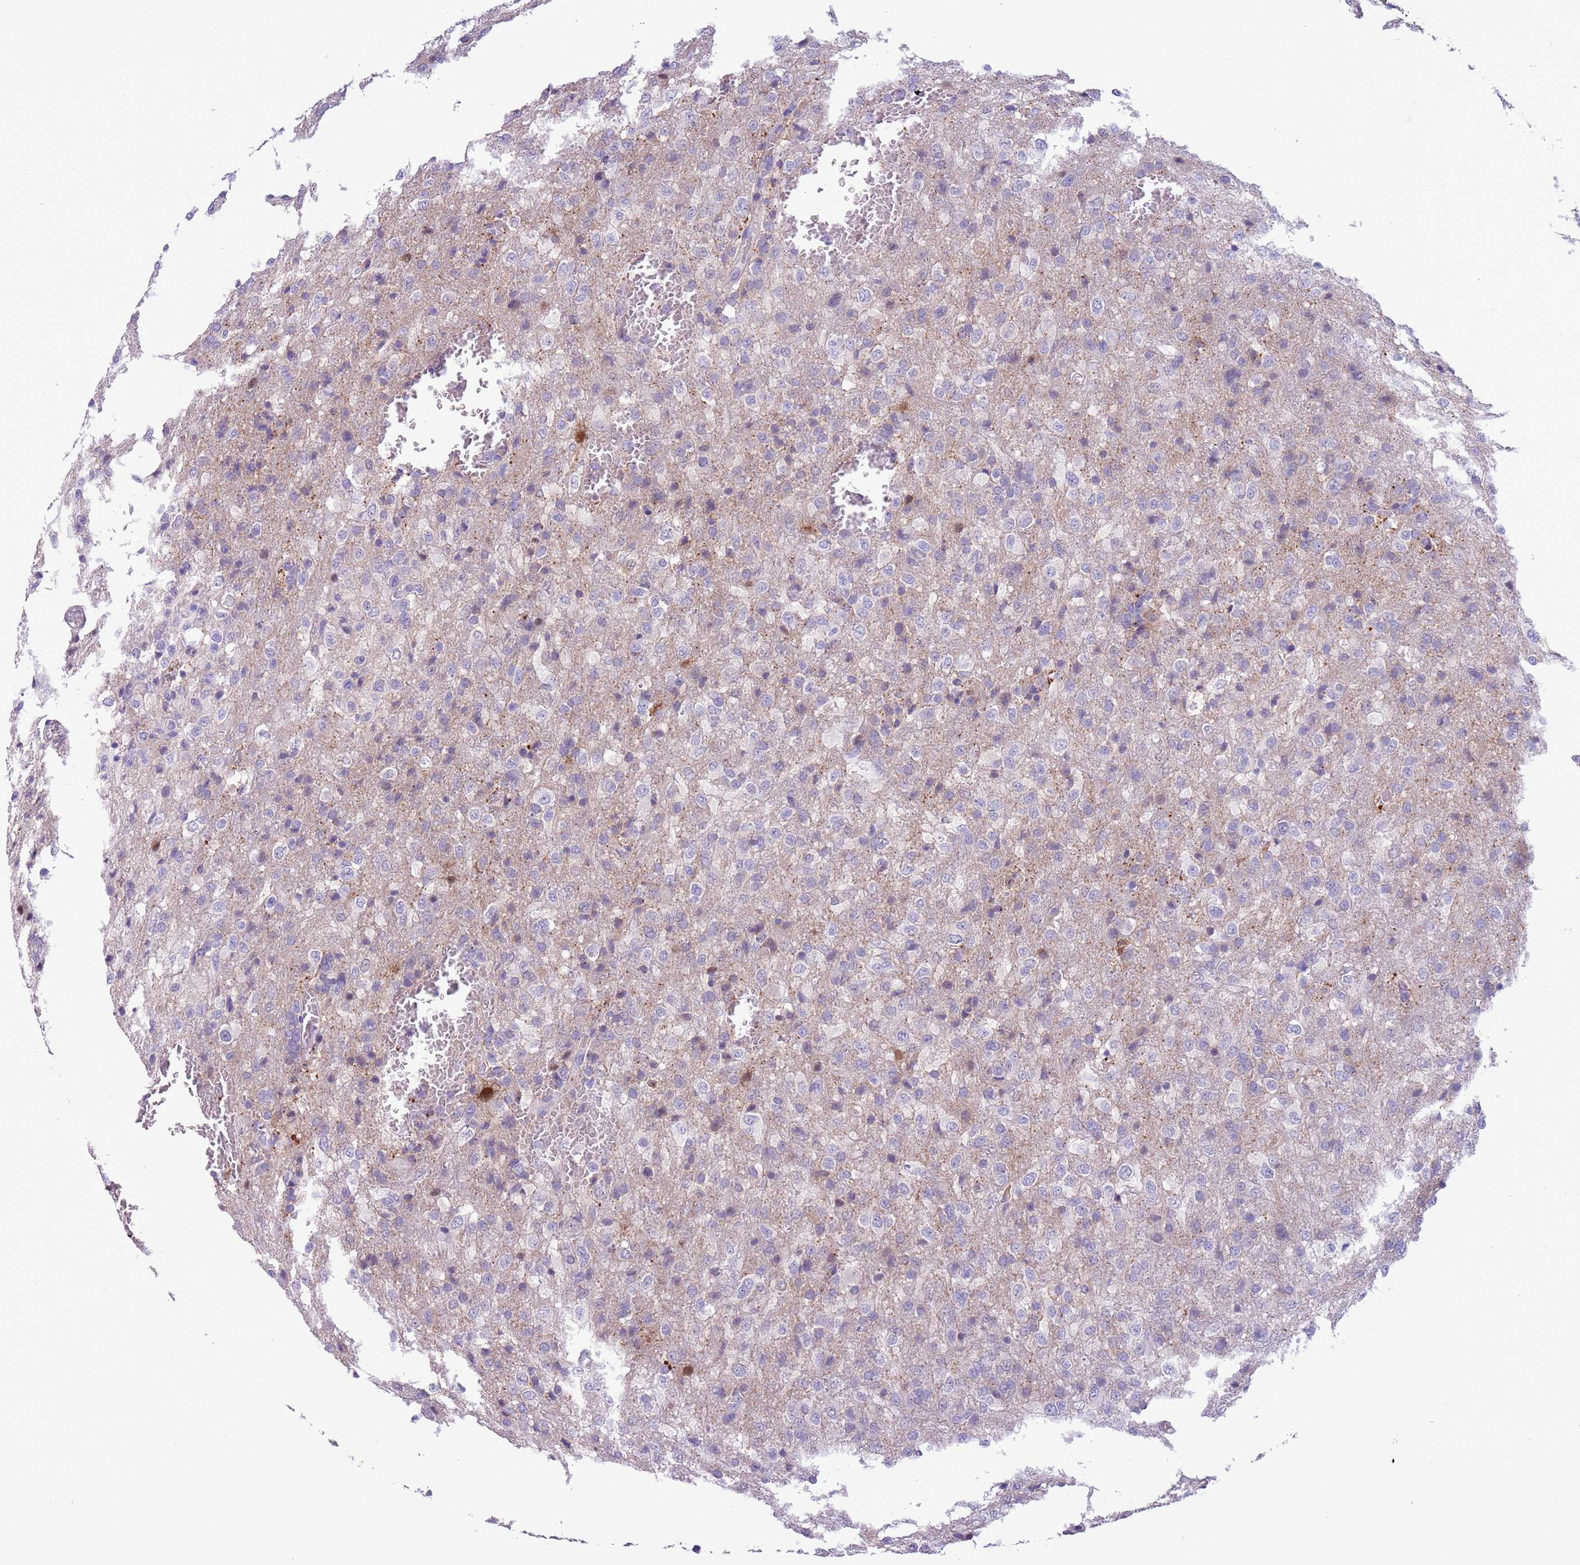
{"staining": {"intensity": "negative", "quantity": "none", "location": "none"}, "tissue": "glioma", "cell_type": "Tumor cells", "image_type": "cancer", "snomed": [{"axis": "morphology", "description": "Glioma, malignant, High grade"}, {"axis": "topography", "description": "Brain"}], "caption": "The photomicrograph reveals no significant expression in tumor cells of high-grade glioma (malignant).", "gene": "PFKFB2", "patient": {"sex": "female", "age": 74}}